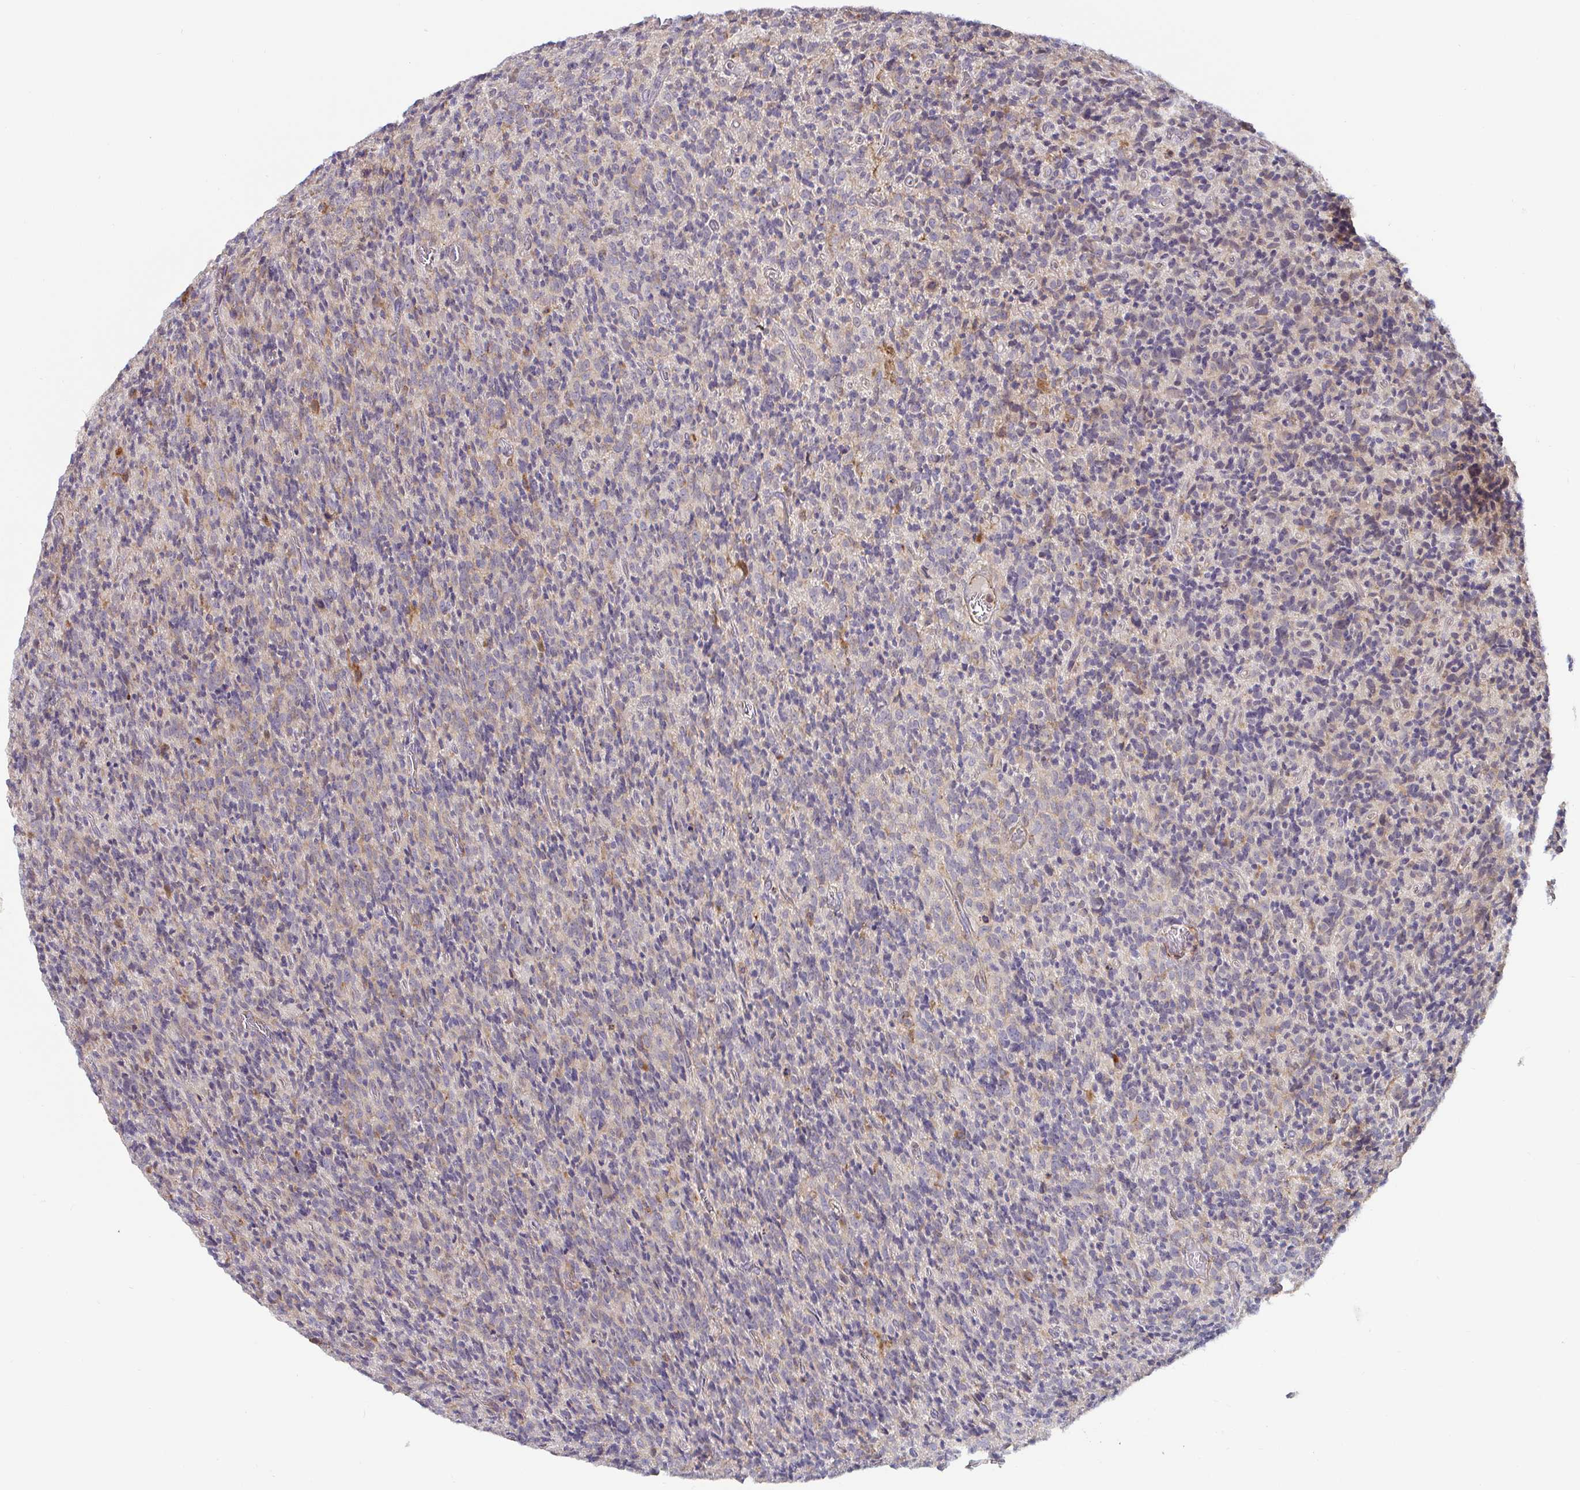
{"staining": {"intensity": "weak", "quantity": "<25%", "location": "cytoplasmic/membranous"}, "tissue": "glioma", "cell_type": "Tumor cells", "image_type": "cancer", "snomed": [{"axis": "morphology", "description": "Glioma, malignant, High grade"}, {"axis": "topography", "description": "Brain"}], "caption": "Tumor cells show no significant expression in malignant high-grade glioma.", "gene": "CDH18", "patient": {"sex": "male", "age": 76}}